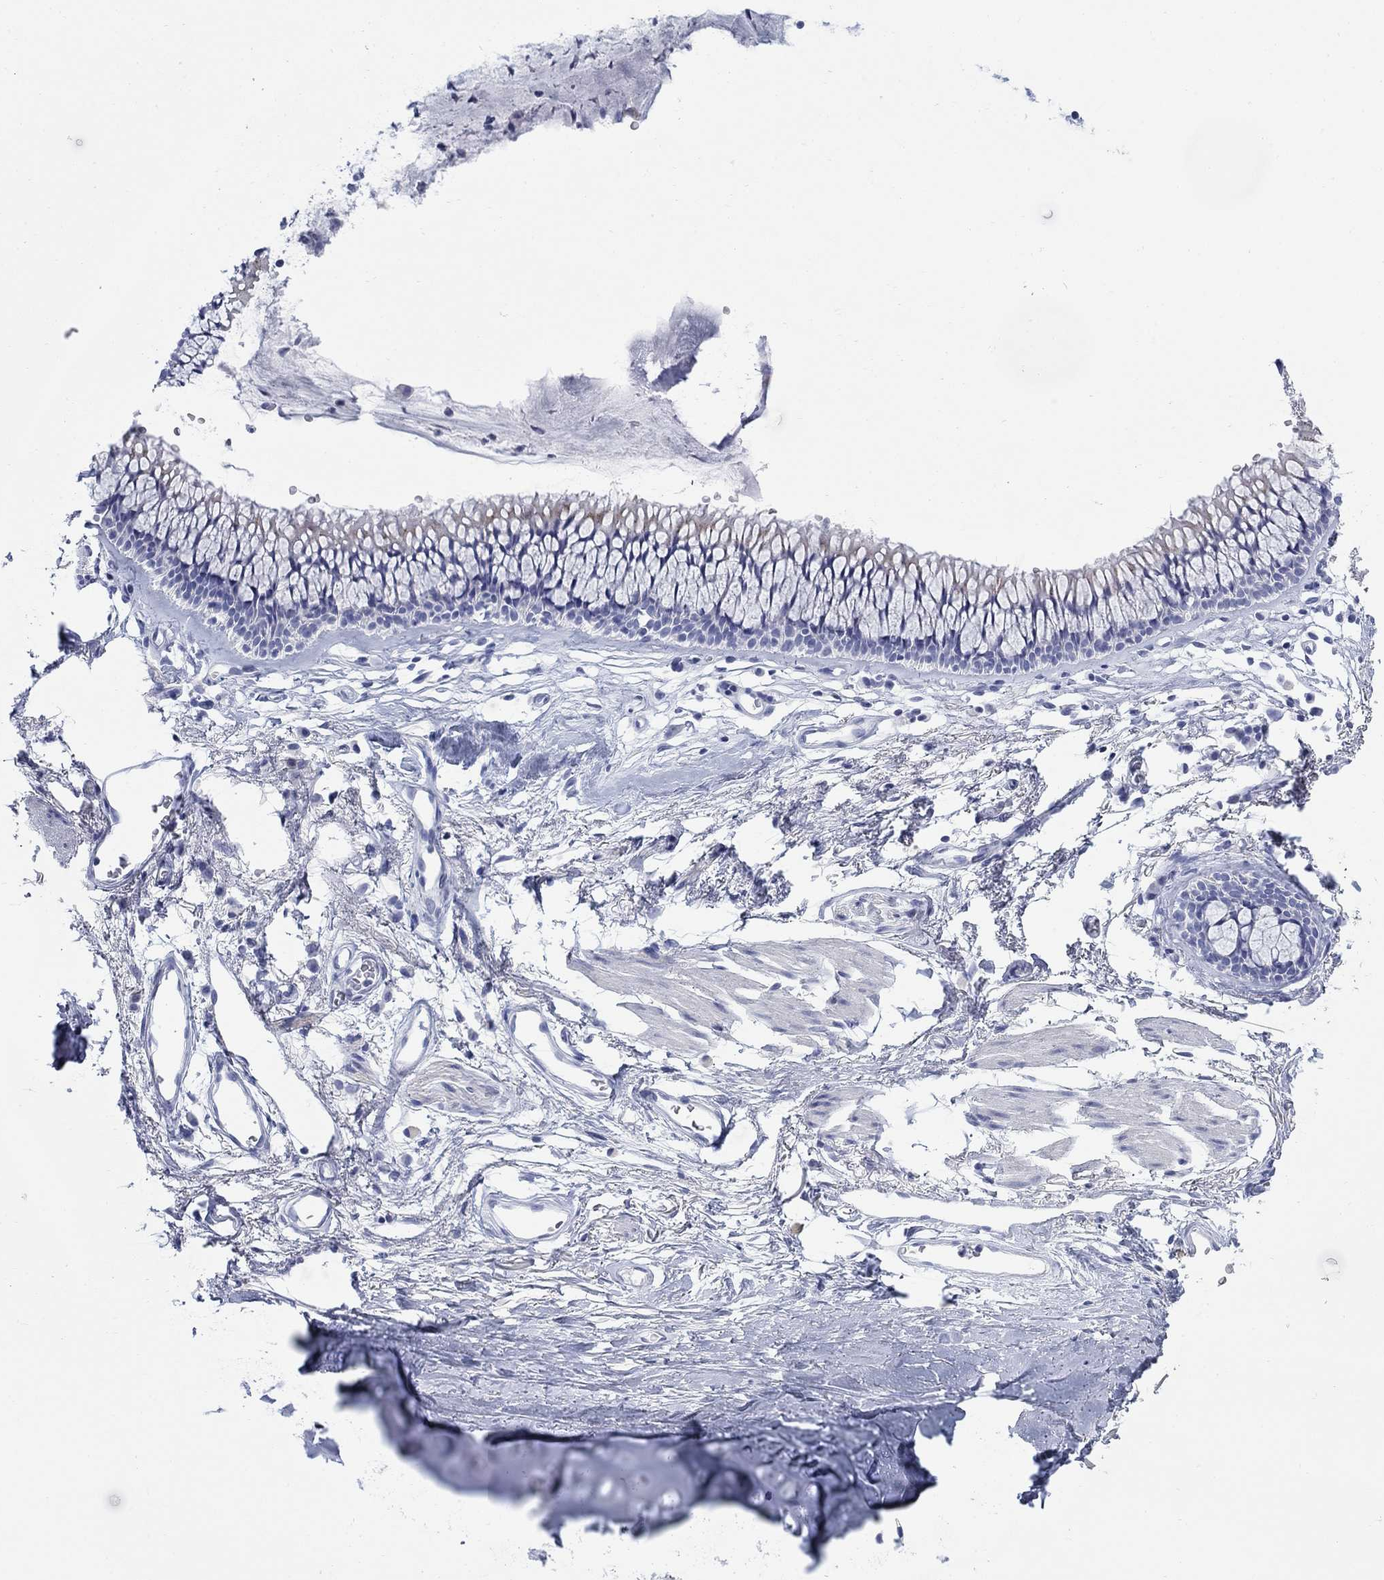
{"staining": {"intensity": "negative", "quantity": "none", "location": "none"}, "tissue": "soft tissue", "cell_type": "Fibroblasts", "image_type": "normal", "snomed": [{"axis": "morphology", "description": "Normal tissue, NOS"}, {"axis": "topography", "description": "Cartilage tissue"}, {"axis": "topography", "description": "Bronchus"}], "caption": "The image shows no significant positivity in fibroblasts of soft tissue.", "gene": "IGF2BP3", "patient": {"sex": "female", "age": 79}}